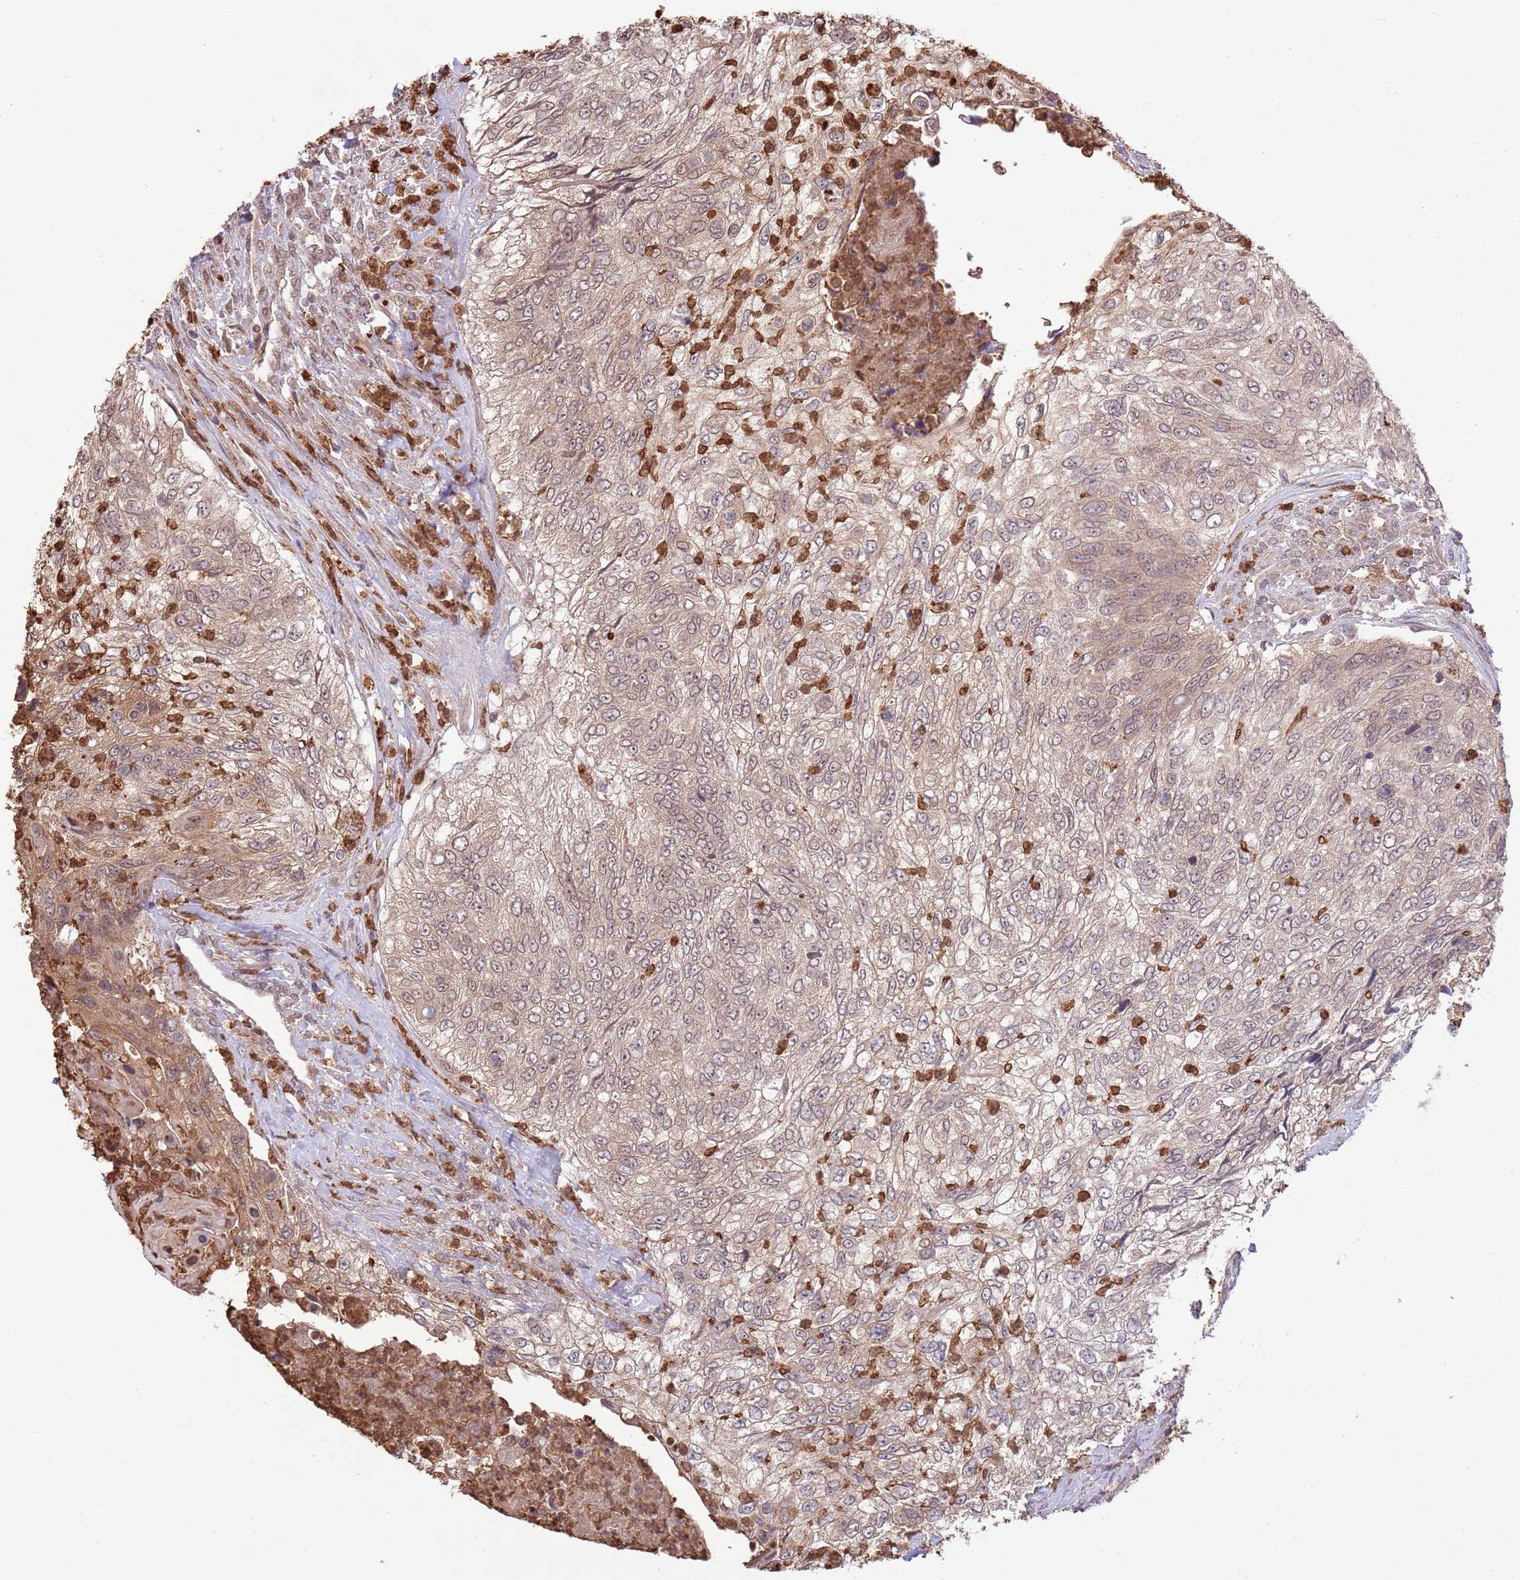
{"staining": {"intensity": "weak", "quantity": "25%-75%", "location": "cytoplasmic/membranous,nuclear"}, "tissue": "urothelial cancer", "cell_type": "Tumor cells", "image_type": "cancer", "snomed": [{"axis": "morphology", "description": "Urothelial carcinoma, High grade"}, {"axis": "topography", "description": "Urinary bladder"}], "caption": "The micrograph reveals staining of high-grade urothelial carcinoma, revealing weak cytoplasmic/membranous and nuclear protein expression (brown color) within tumor cells.", "gene": "AMIGO1", "patient": {"sex": "female", "age": 60}}